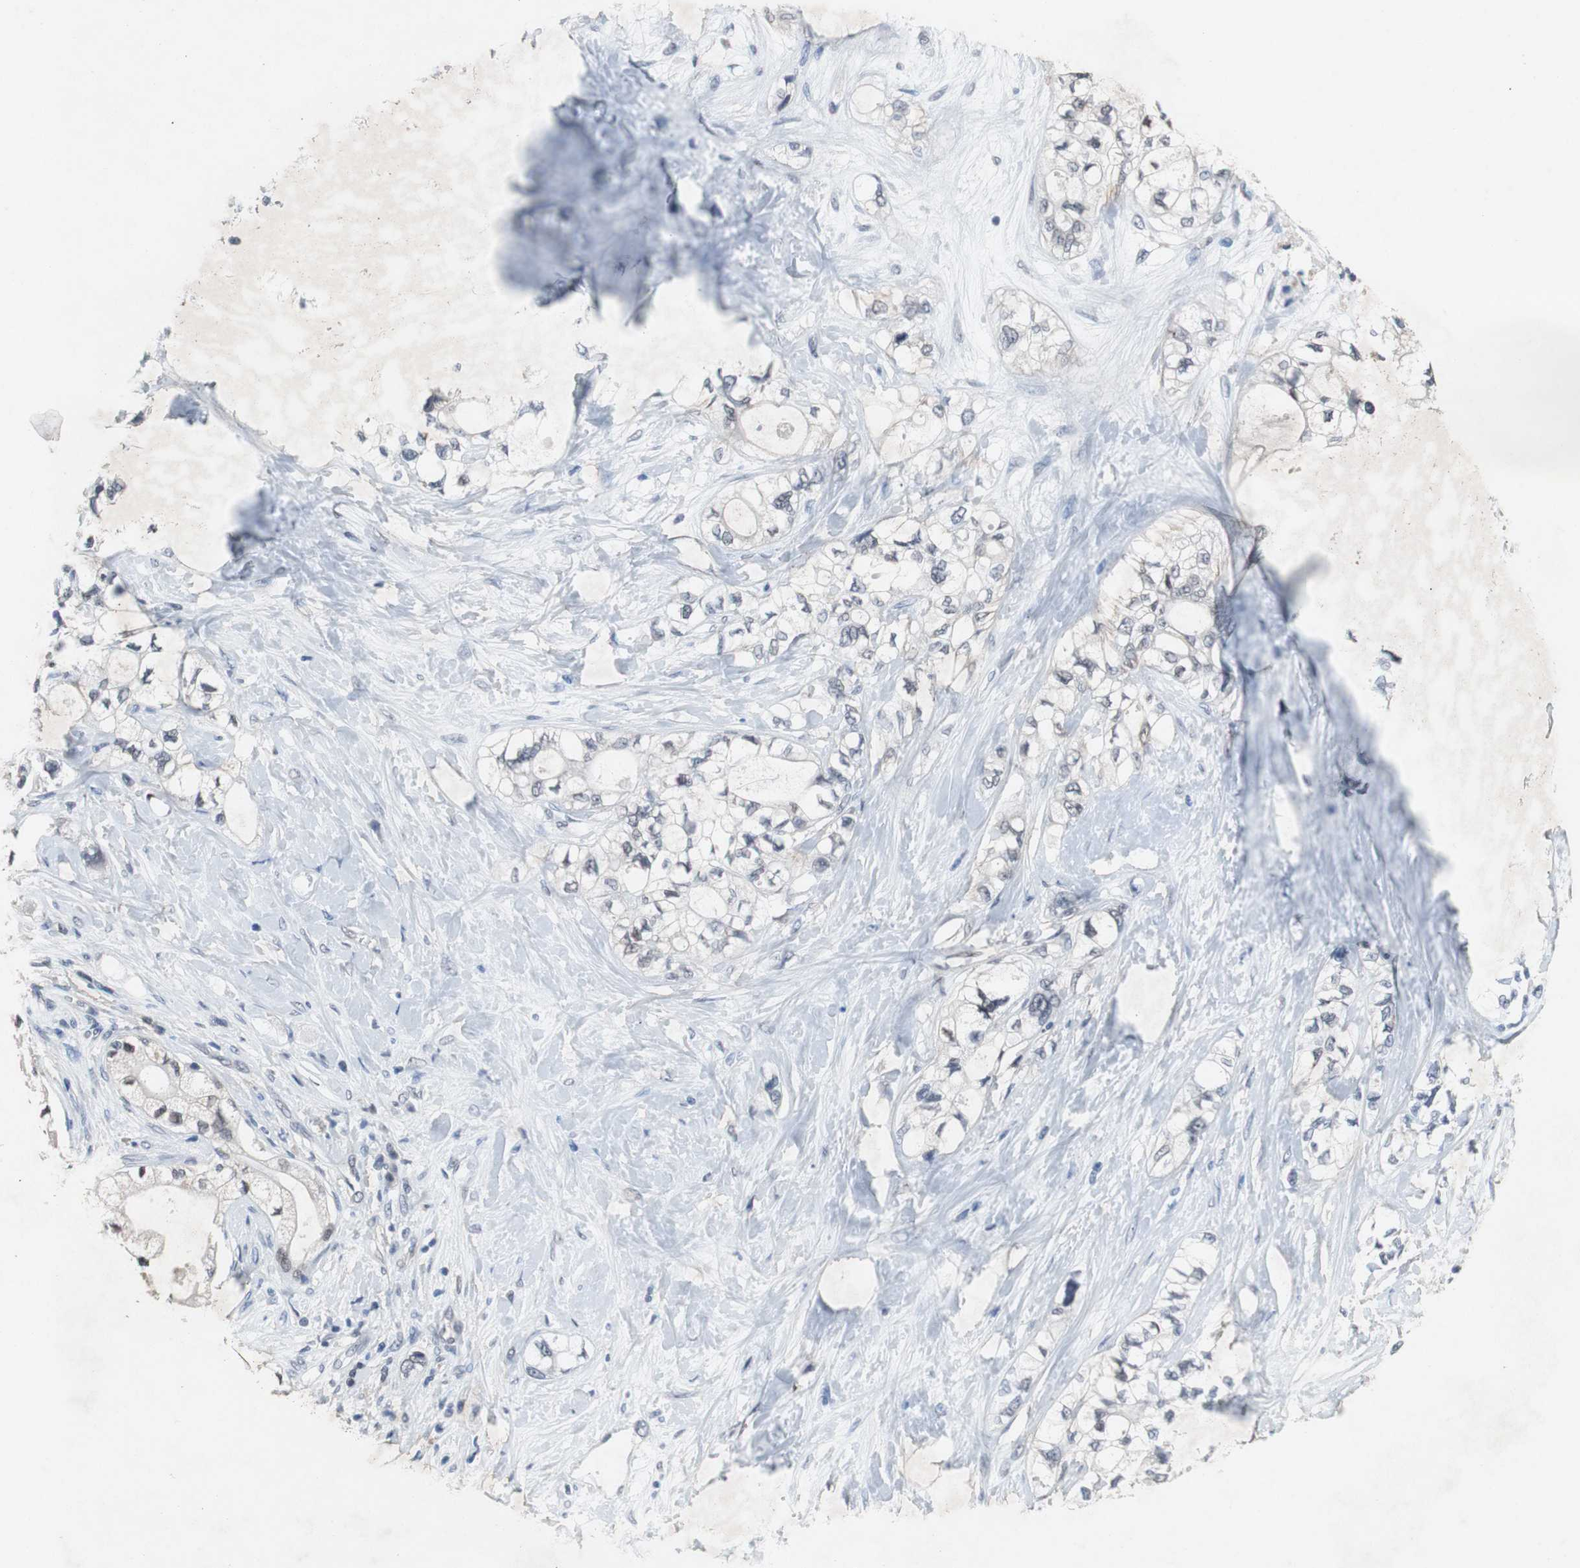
{"staining": {"intensity": "negative", "quantity": "none", "location": "none"}, "tissue": "pancreatic cancer", "cell_type": "Tumor cells", "image_type": "cancer", "snomed": [{"axis": "morphology", "description": "Adenocarcinoma, NOS"}, {"axis": "topography", "description": "Pancreas"}], "caption": "Tumor cells show no significant protein staining in pancreatic cancer (adenocarcinoma).", "gene": "RBM47", "patient": {"sex": "male", "age": 70}}